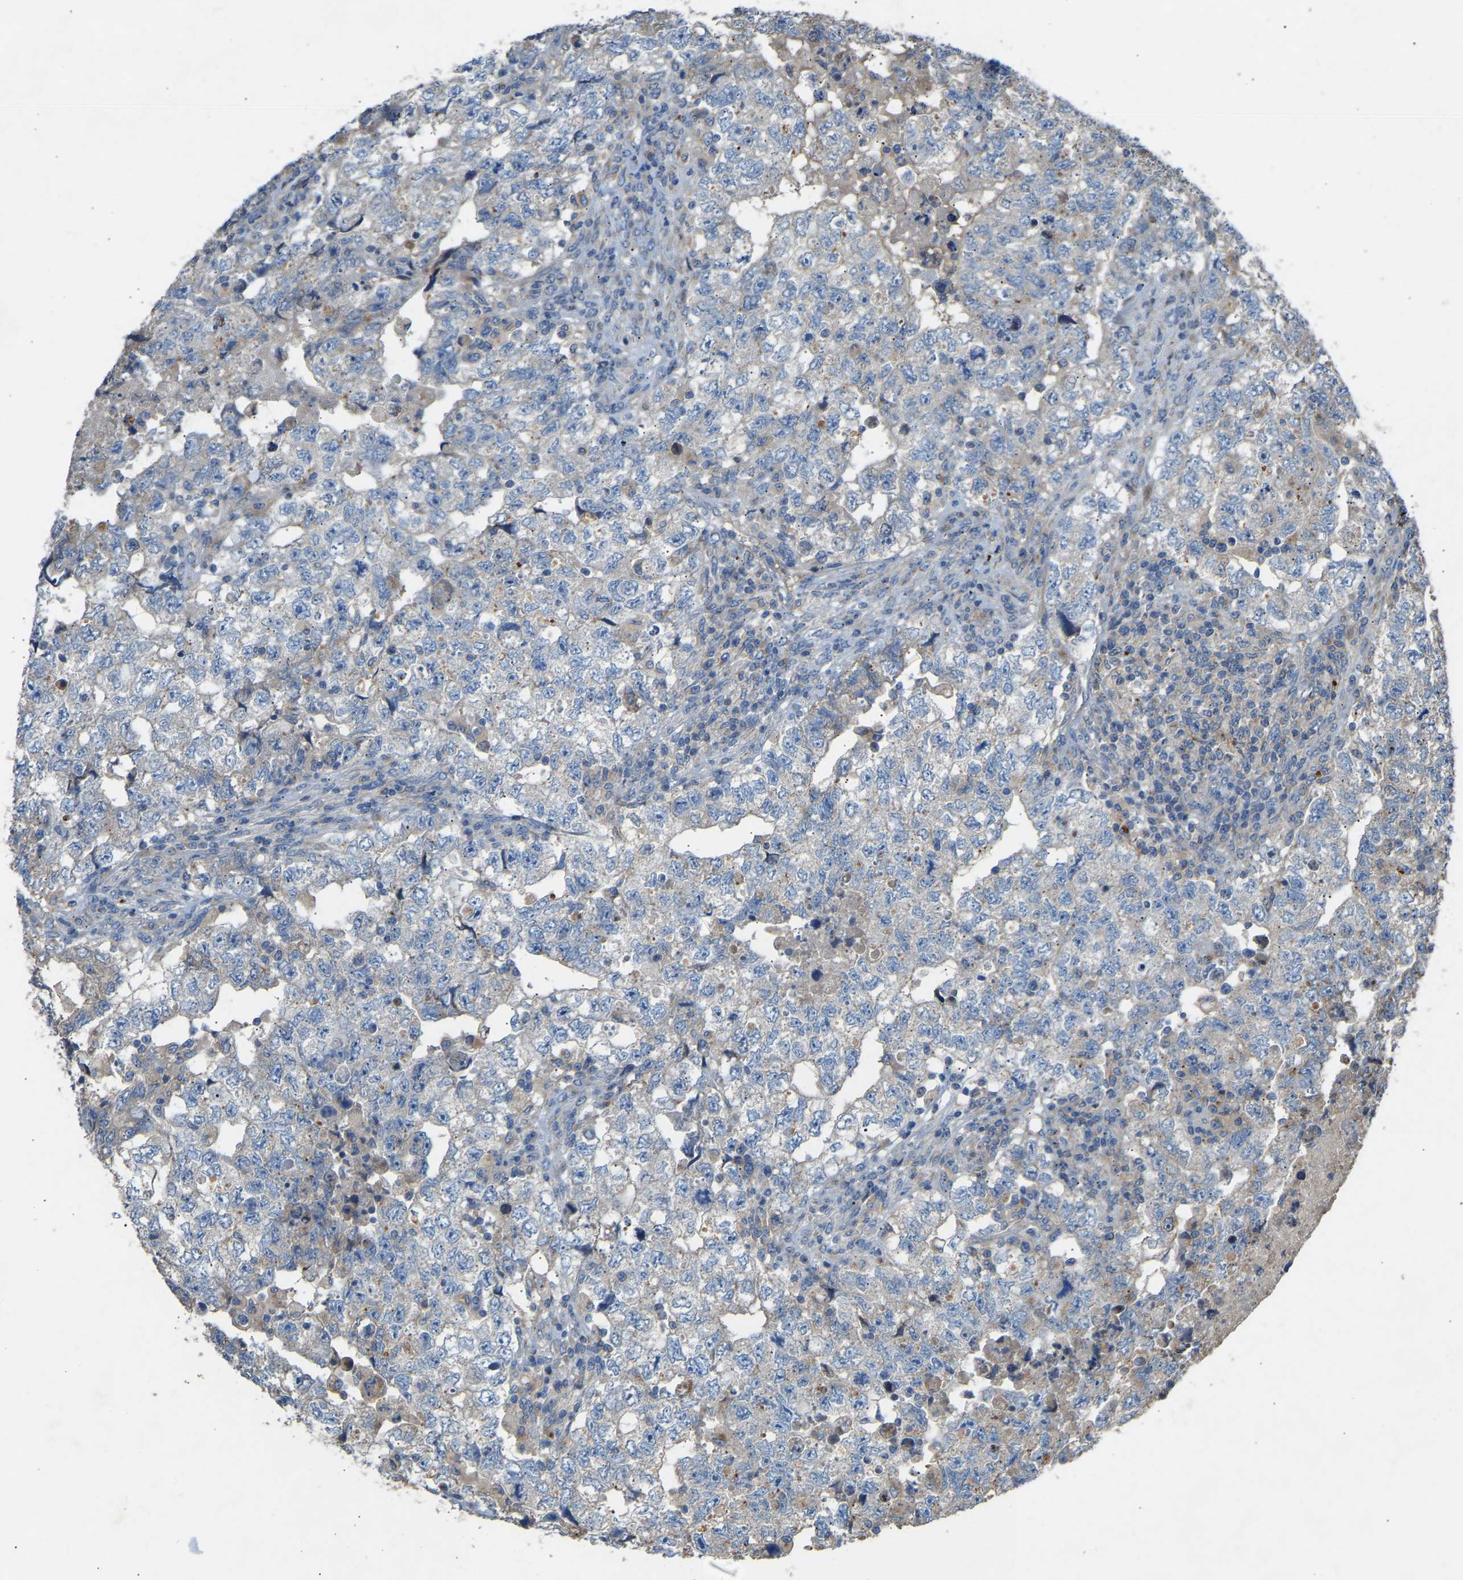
{"staining": {"intensity": "negative", "quantity": "none", "location": "none"}, "tissue": "testis cancer", "cell_type": "Tumor cells", "image_type": "cancer", "snomed": [{"axis": "morphology", "description": "Carcinoma, Embryonal, NOS"}, {"axis": "topography", "description": "Testis"}], "caption": "The photomicrograph reveals no significant staining in tumor cells of testis cancer.", "gene": "RGP1", "patient": {"sex": "male", "age": 36}}